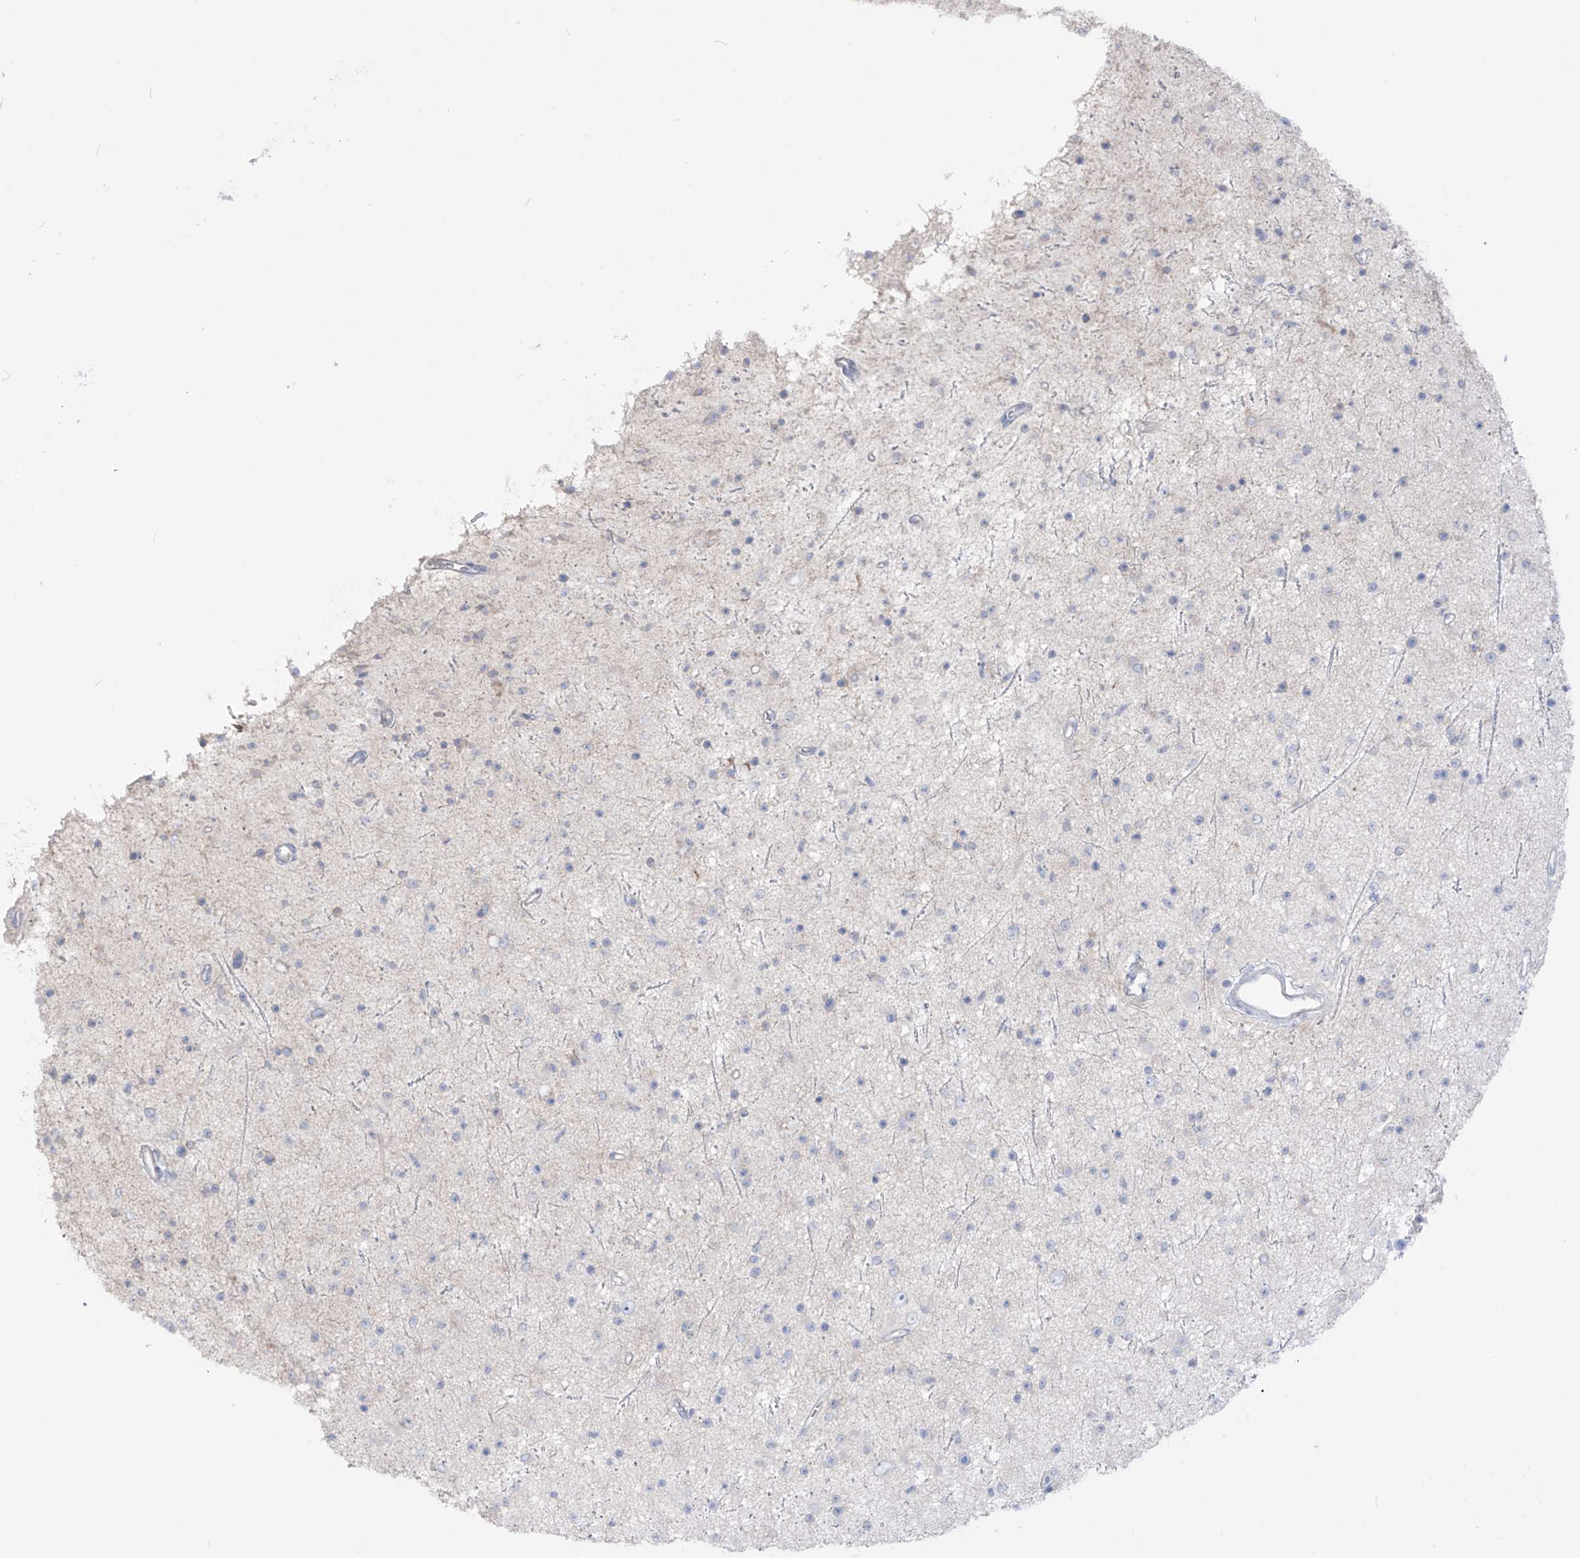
{"staining": {"intensity": "negative", "quantity": "none", "location": "none"}, "tissue": "glioma", "cell_type": "Tumor cells", "image_type": "cancer", "snomed": [{"axis": "morphology", "description": "Glioma, malignant, Low grade"}, {"axis": "topography", "description": "Cerebral cortex"}], "caption": "A photomicrograph of malignant low-grade glioma stained for a protein shows no brown staining in tumor cells.", "gene": "ASPRV1", "patient": {"sex": "female", "age": 39}}